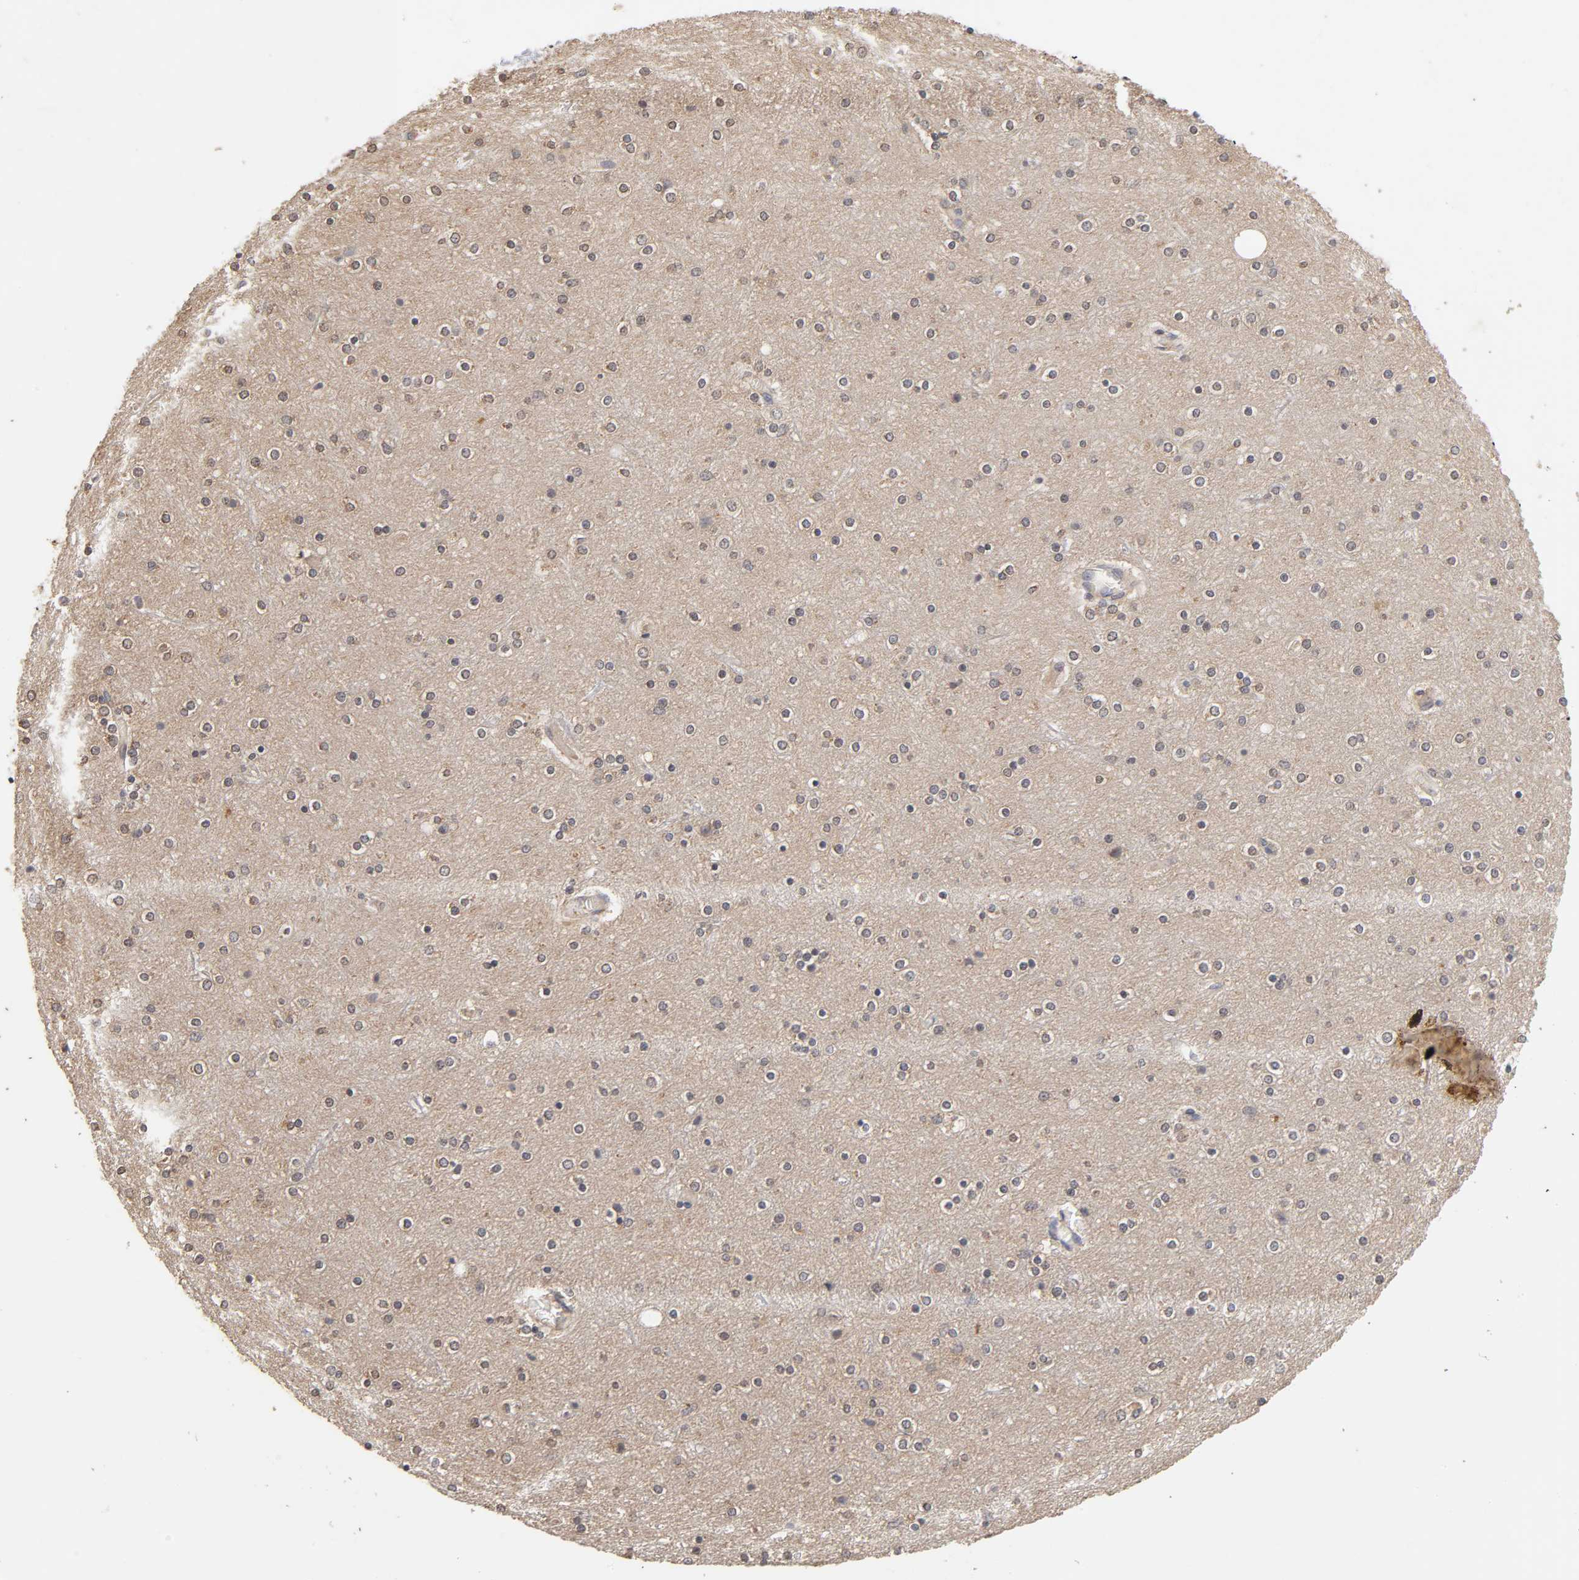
{"staining": {"intensity": "negative", "quantity": "none", "location": "none"}, "tissue": "cerebral cortex", "cell_type": "Endothelial cells", "image_type": "normal", "snomed": [{"axis": "morphology", "description": "Normal tissue, NOS"}, {"axis": "topography", "description": "Cerebral cortex"}], "caption": "Cerebral cortex stained for a protein using IHC reveals no staining endothelial cells.", "gene": "CXADR", "patient": {"sex": "female", "age": 54}}